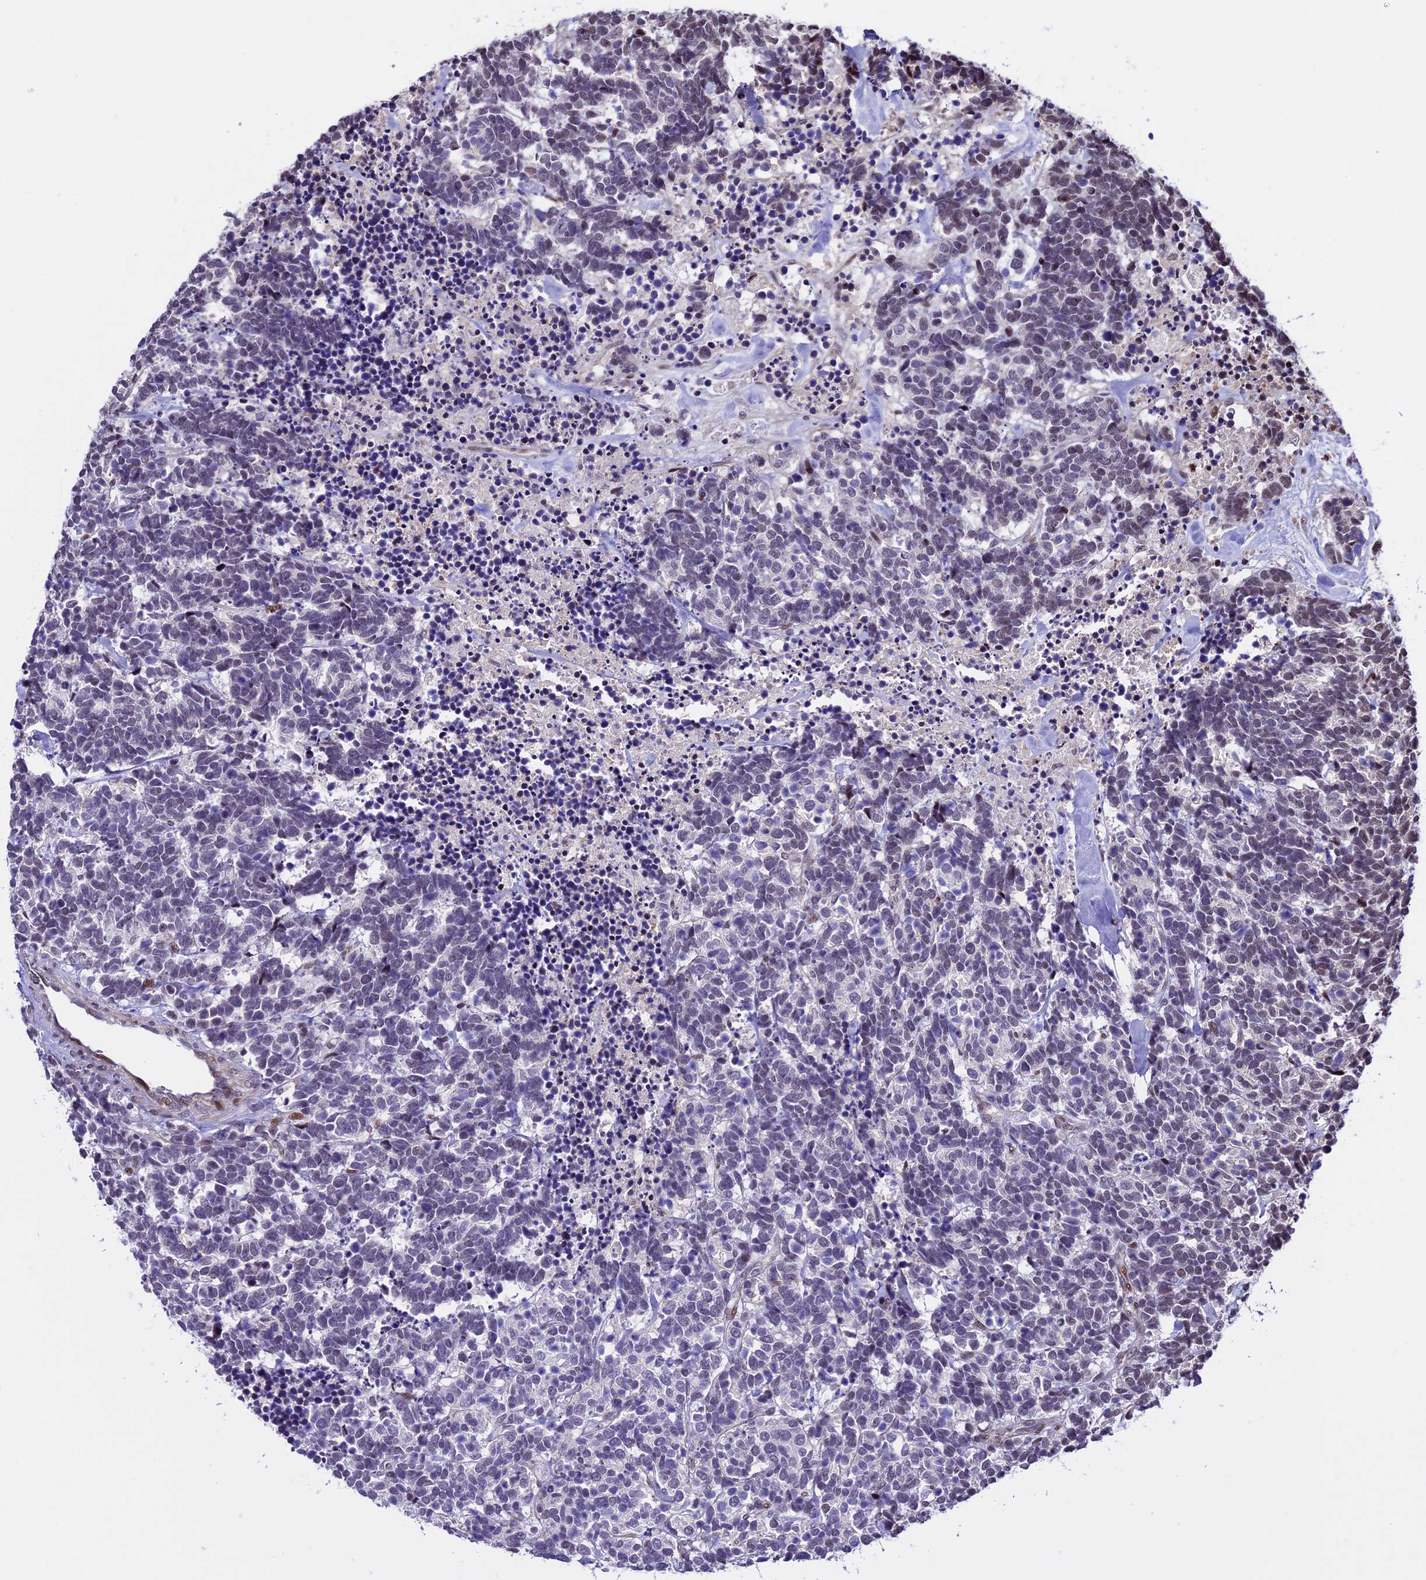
{"staining": {"intensity": "weak", "quantity": "<25%", "location": "nuclear"}, "tissue": "carcinoid", "cell_type": "Tumor cells", "image_type": "cancer", "snomed": [{"axis": "morphology", "description": "Carcinoma, NOS"}, {"axis": "morphology", "description": "Carcinoid, malignant, NOS"}, {"axis": "topography", "description": "Urinary bladder"}], "caption": "Human carcinoma stained for a protein using IHC shows no expression in tumor cells.", "gene": "TCP11L2", "patient": {"sex": "male", "age": 57}}